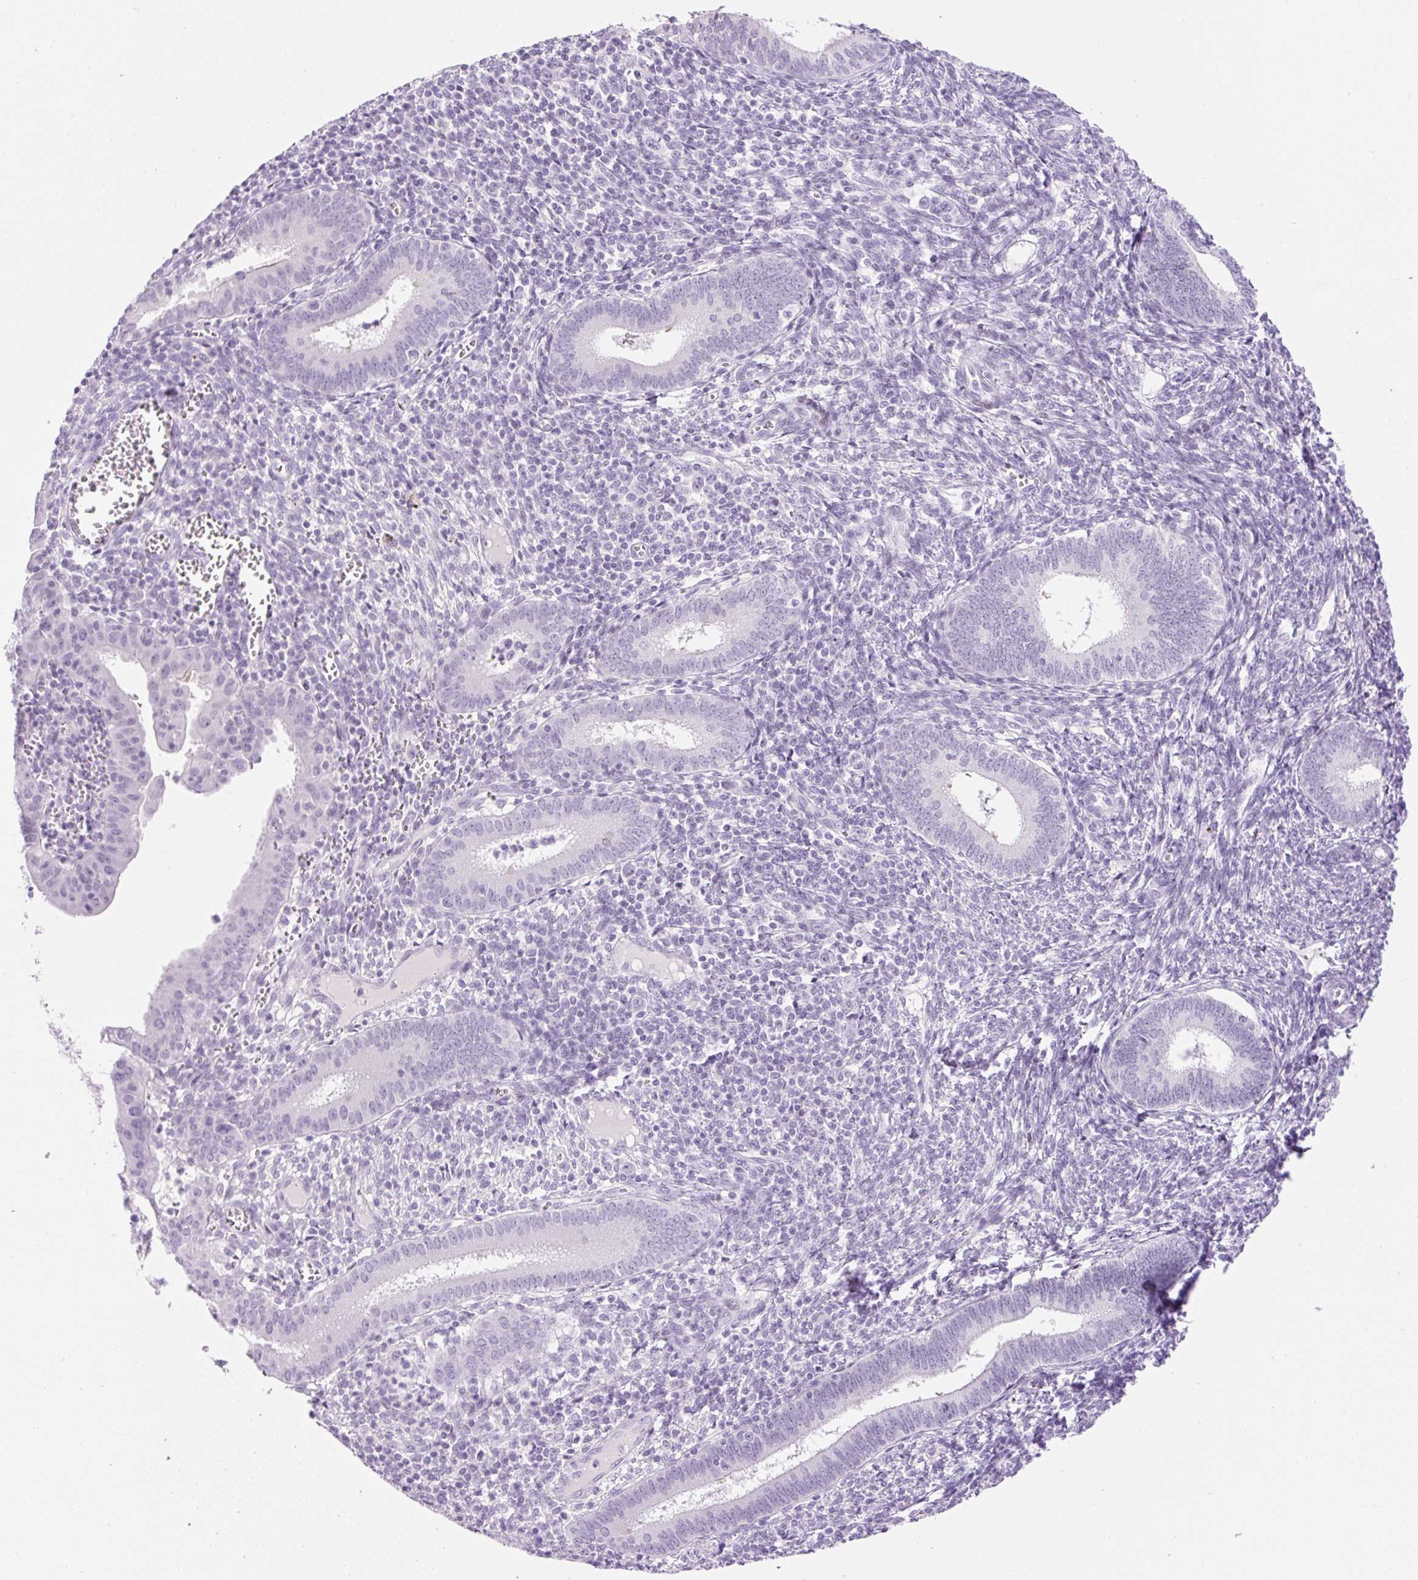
{"staining": {"intensity": "negative", "quantity": "none", "location": "none"}, "tissue": "endometrium", "cell_type": "Cells in endometrial stroma", "image_type": "normal", "snomed": [{"axis": "morphology", "description": "Normal tissue, NOS"}, {"axis": "topography", "description": "Endometrium"}], "caption": "Human endometrium stained for a protein using immunohistochemistry reveals no expression in cells in endometrial stroma.", "gene": "SP140L", "patient": {"sex": "female", "age": 41}}